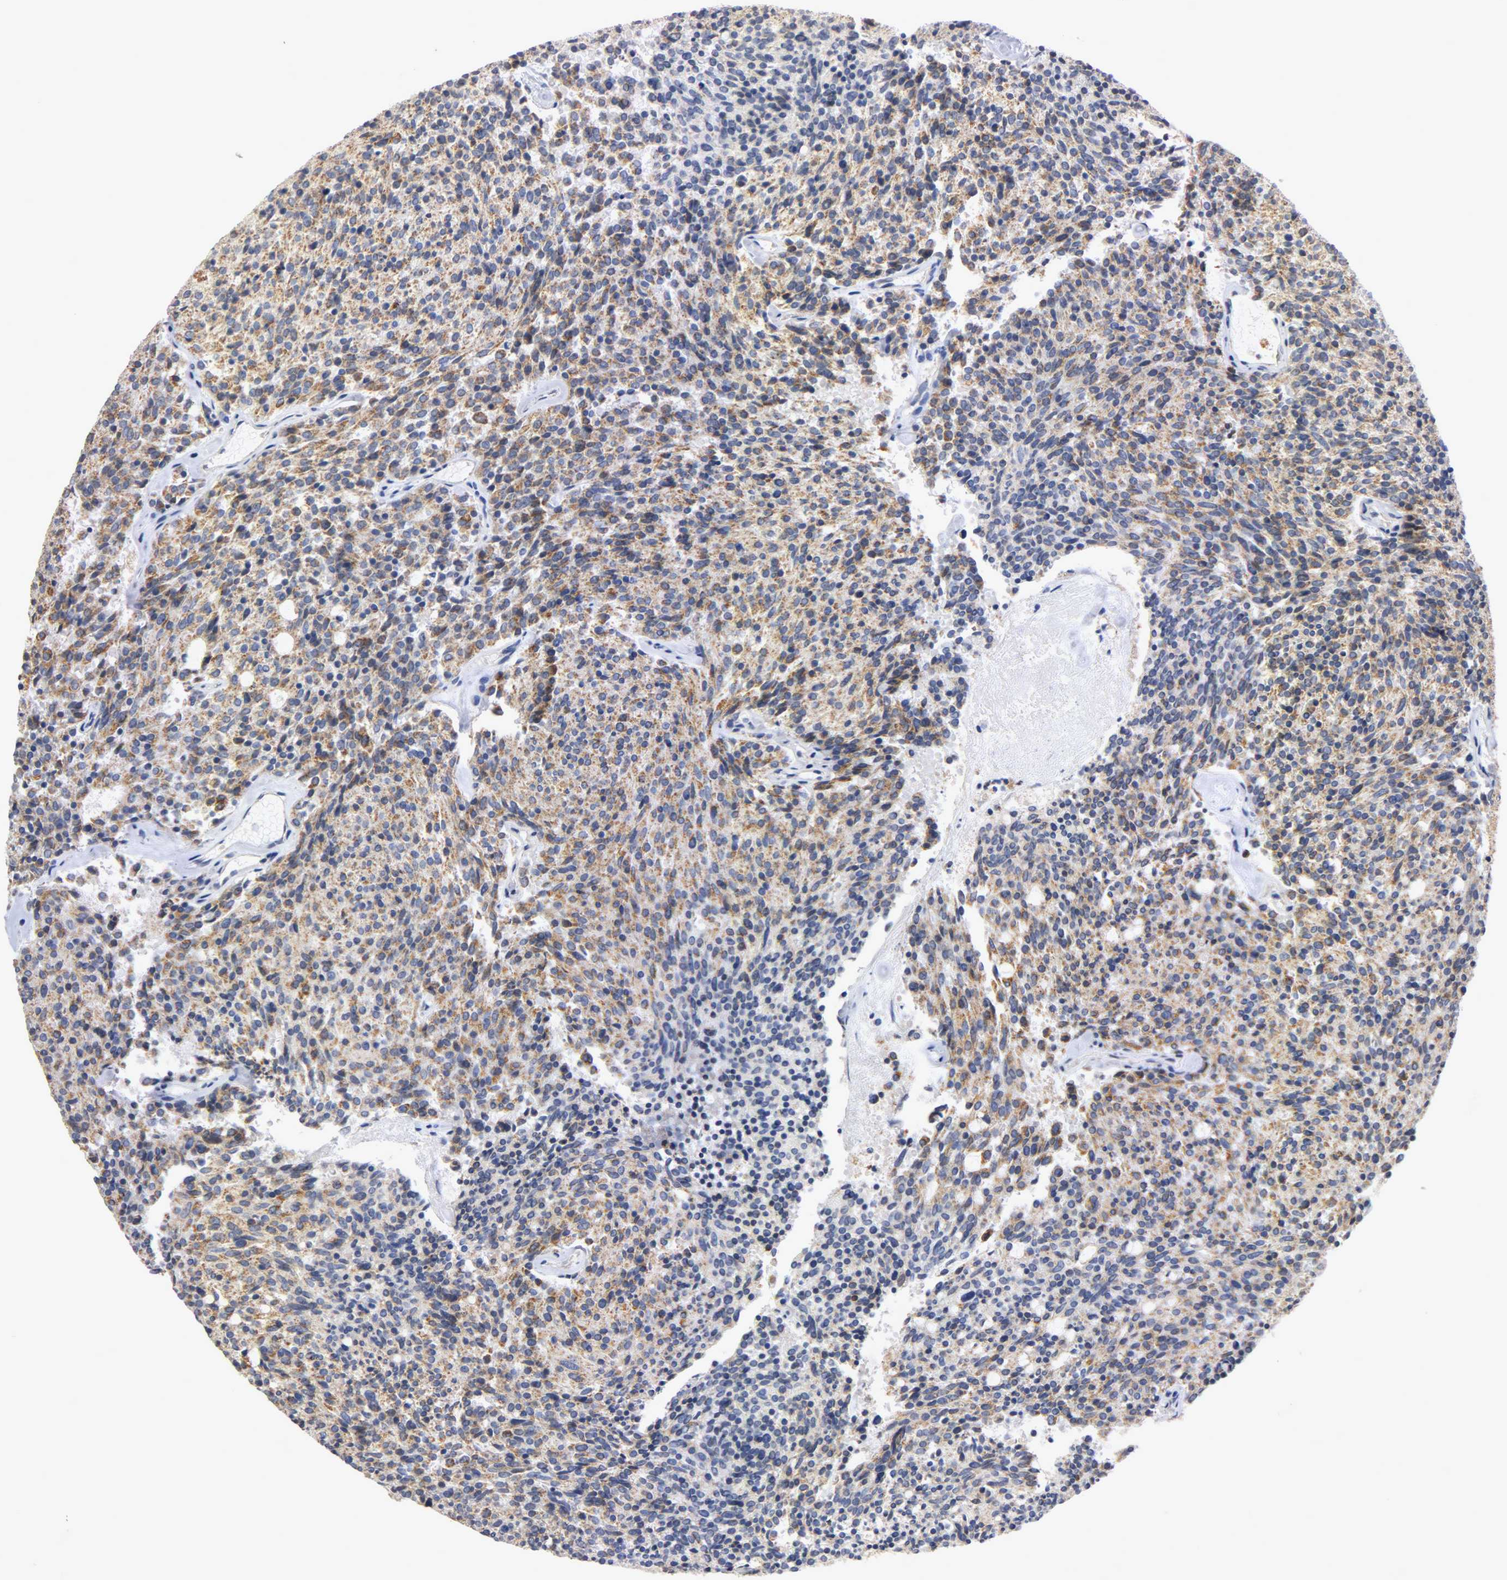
{"staining": {"intensity": "moderate", "quantity": ">75%", "location": "cytoplasmic/membranous"}, "tissue": "carcinoid", "cell_type": "Tumor cells", "image_type": "cancer", "snomed": [{"axis": "morphology", "description": "Carcinoid, malignant, NOS"}, {"axis": "topography", "description": "Pancreas"}], "caption": "Carcinoid stained for a protein (brown) displays moderate cytoplasmic/membranous positive staining in approximately >75% of tumor cells.", "gene": "PCSK6", "patient": {"sex": "female", "age": 54}}